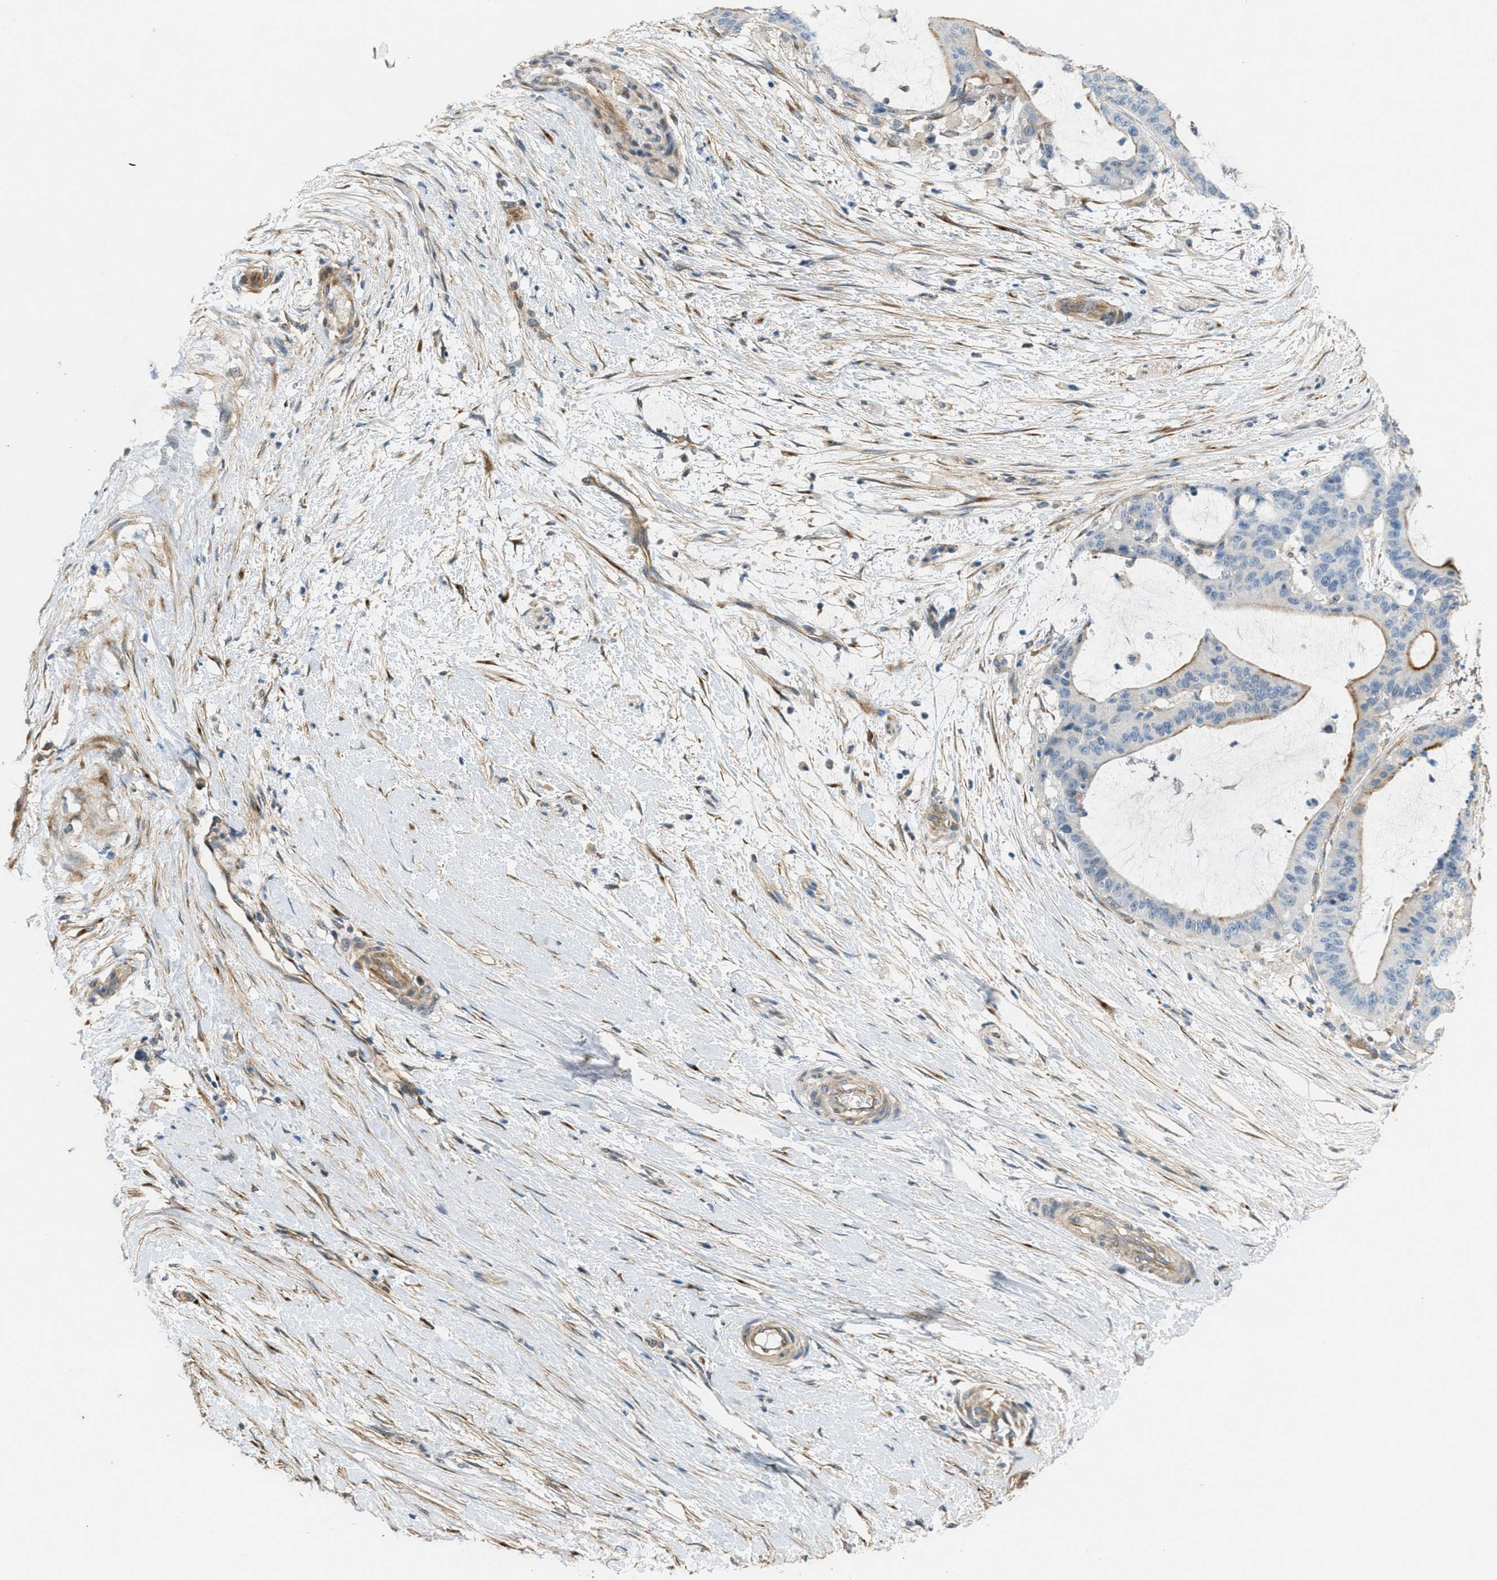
{"staining": {"intensity": "moderate", "quantity": "25%-75%", "location": "cytoplasmic/membranous"}, "tissue": "liver cancer", "cell_type": "Tumor cells", "image_type": "cancer", "snomed": [{"axis": "morphology", "description": "Cholangiocarcinoma"}, {"axis": "topography", "description": "Liver"}], "caption": "Liver cancer stained for a protein exhibits moderate cytoplasmic/membranous positivity in tumor cells. (Stains: DAB in brown, nuclei in blue, Microscopy: brightfield microscopy at high magnification).", "gene": "ADCY5", "patient": {"sex": "female", "age": 73}}